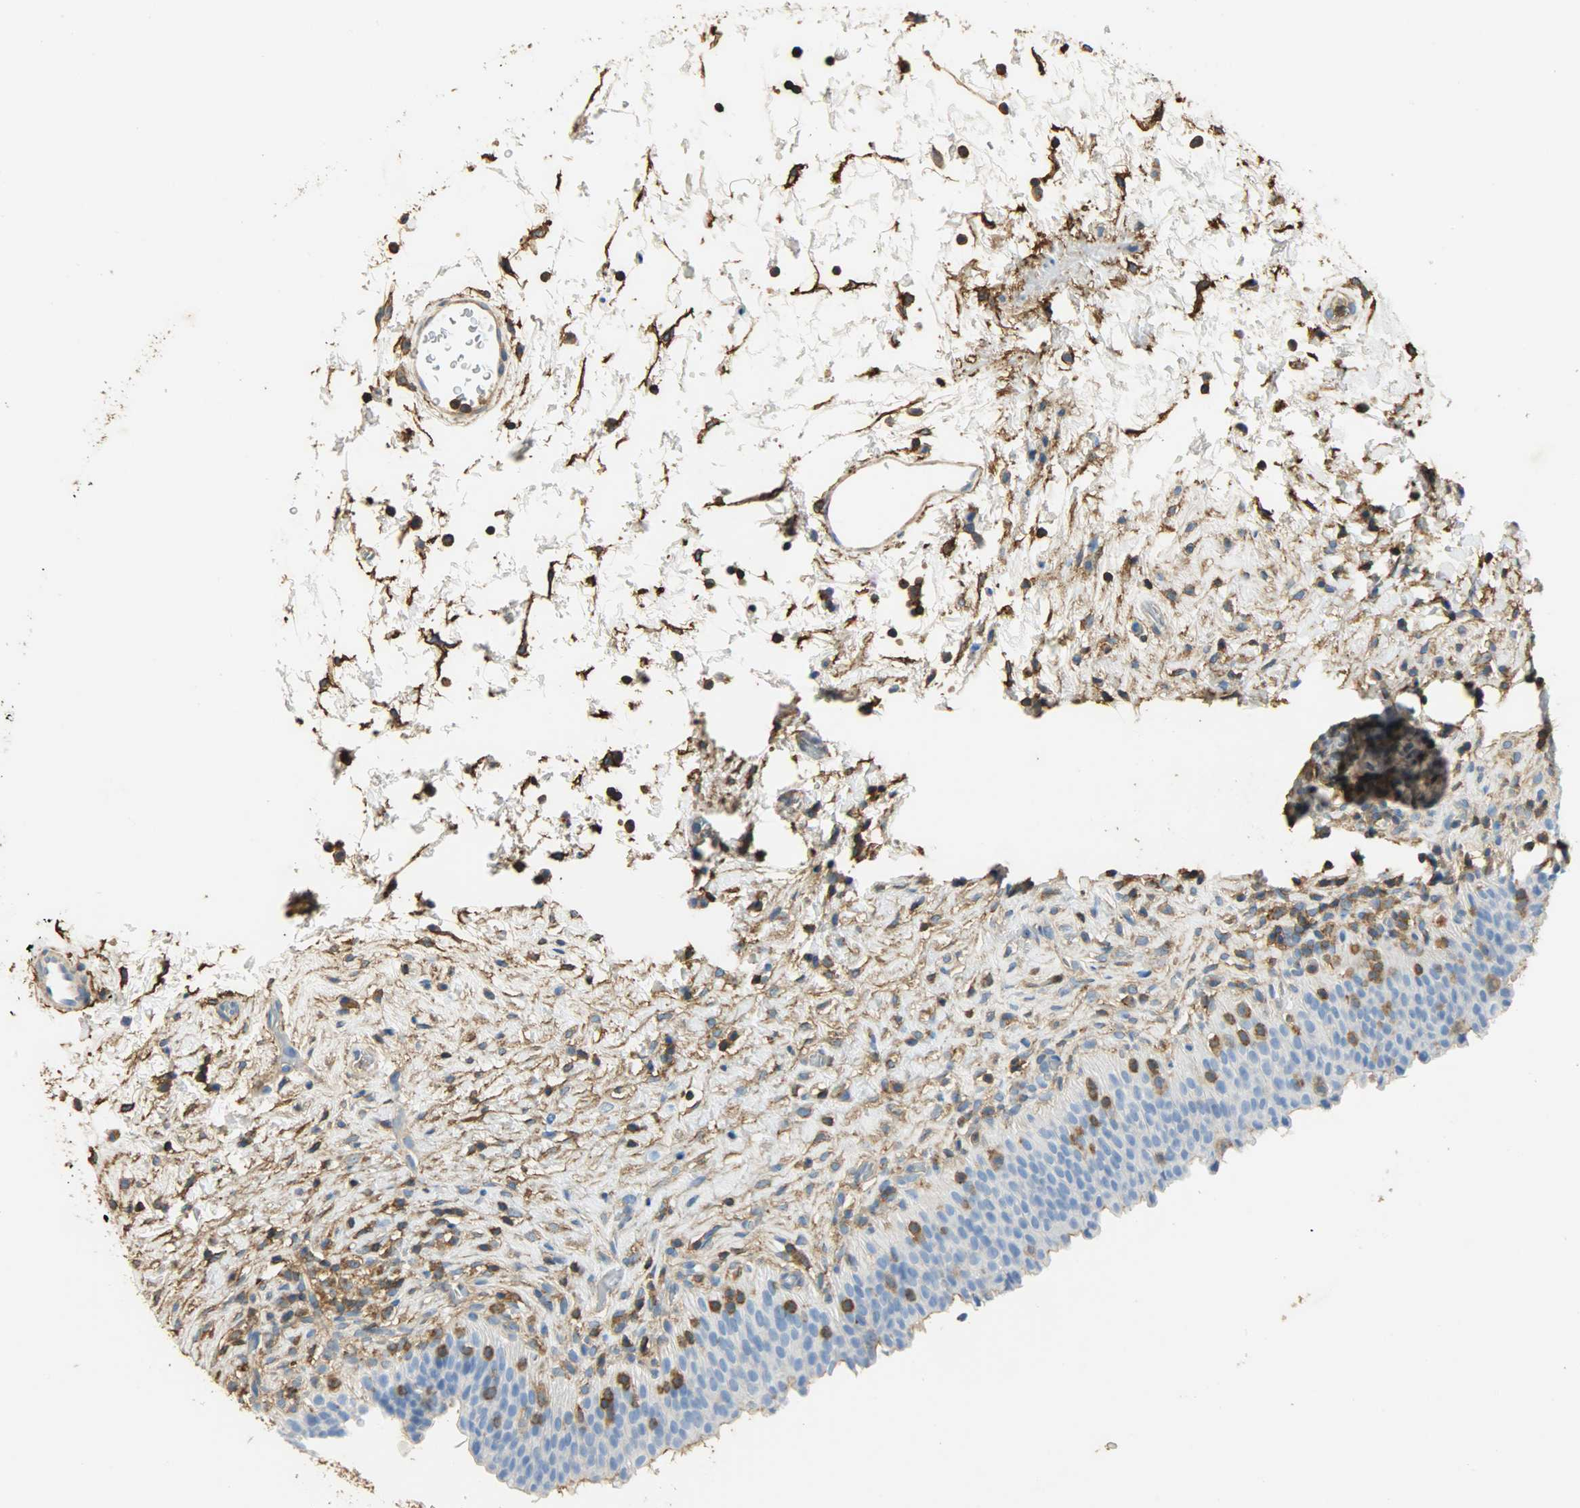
{"staining": {"intensity": "negative", "quantity": "none", "location": "none"}, "tissue": "urinary bladder", "cell_type": "Urothelial cells", "image_type": "normal", "snomed": [{"axis": "morphology", "description": "Normal tissue, NOS"}, {"axis": "topography", "description": "Urinary bladder"}], "caption": "Immunohistochemistry micrograph of normal urinary bladder: urinary bladder stained with DAB (3,3'-diaminobenzidine) shows no significant protein staining in urothelial cells.", "gene": "ANXA6", "patient": {"sex": "male", "age": 51}}